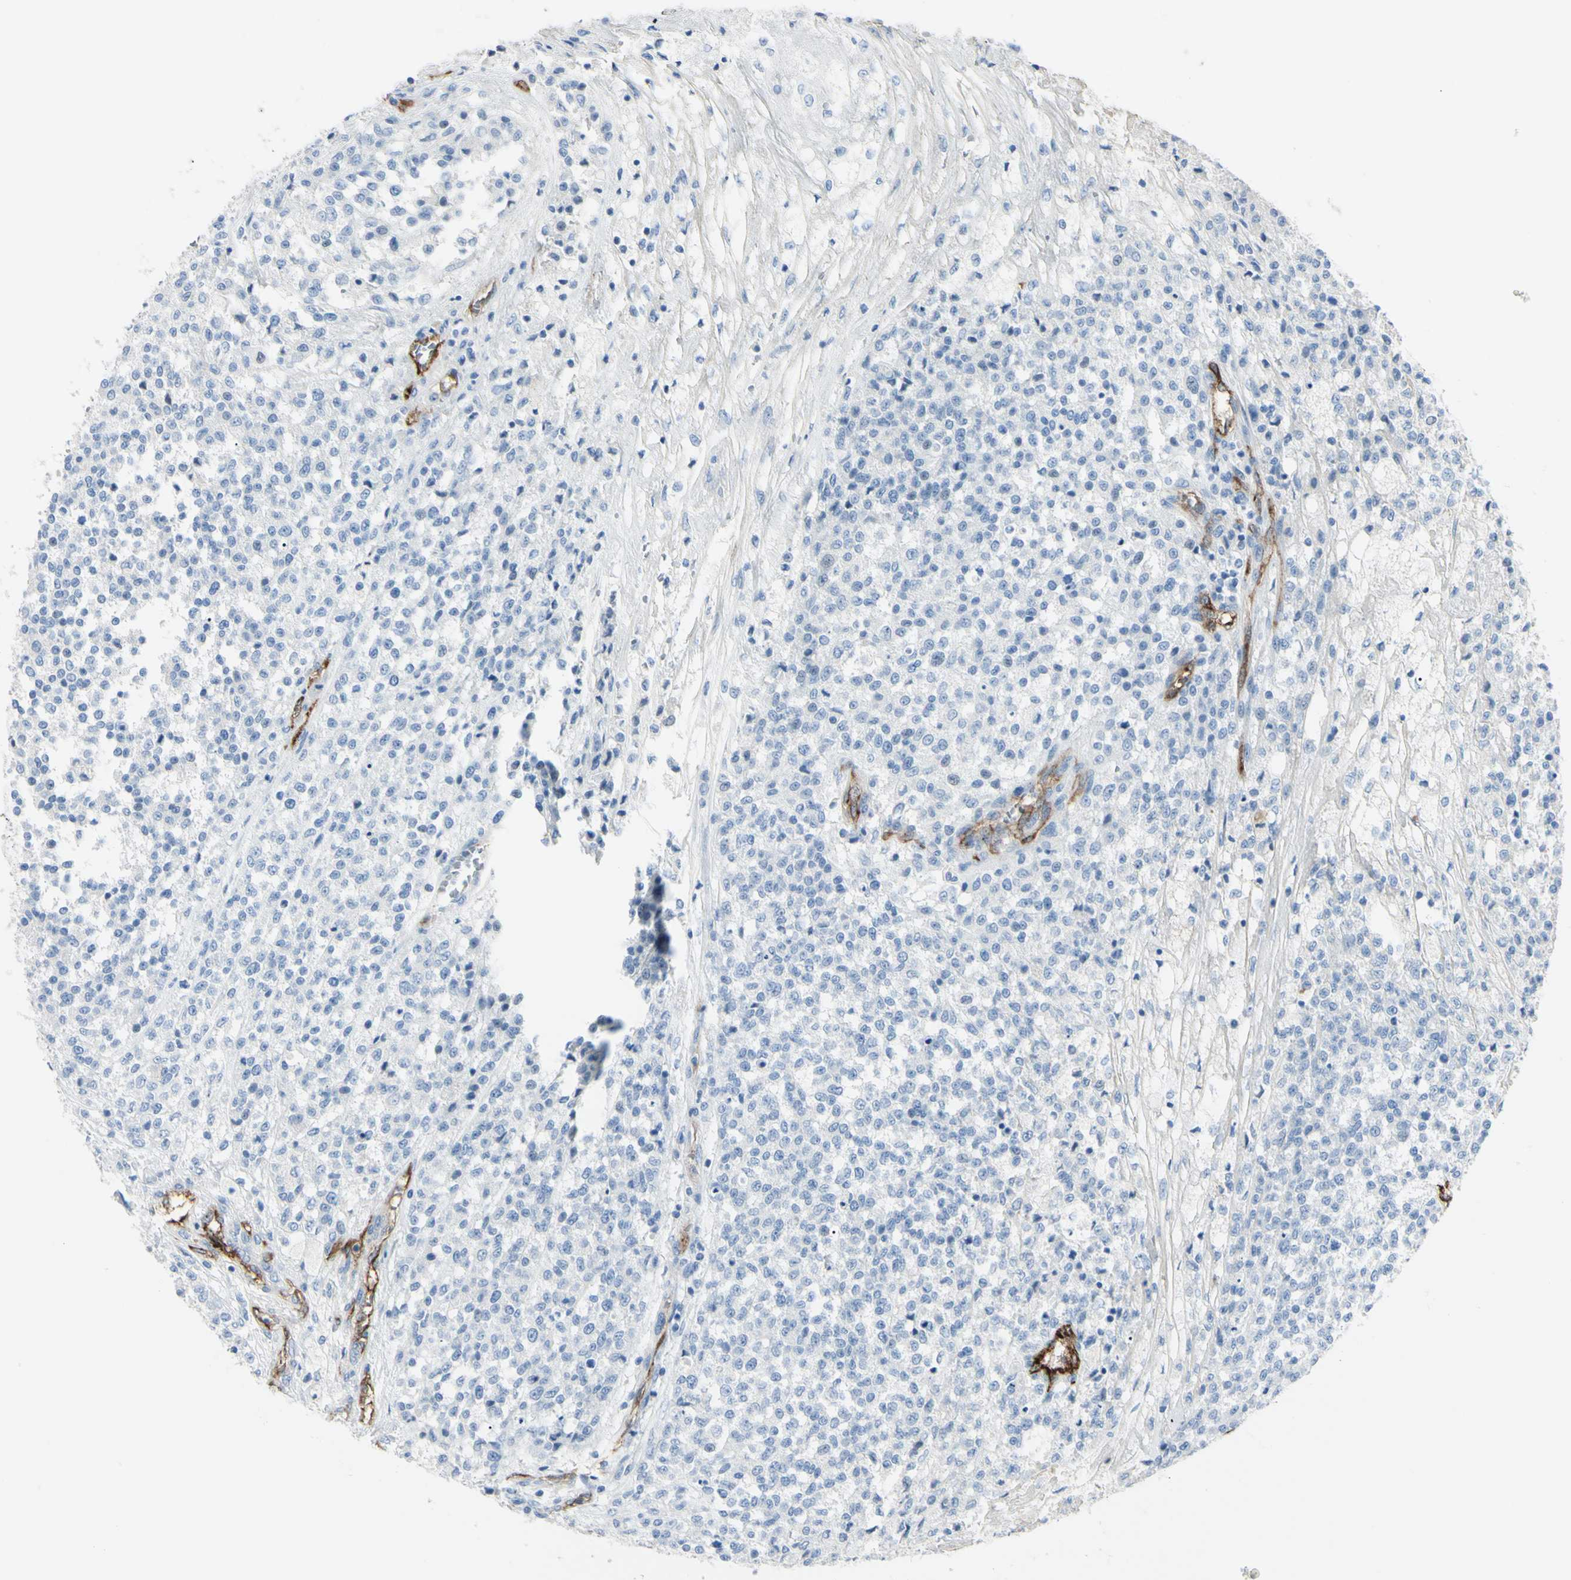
{"staining": {"intensity": "negative", "quantity": "none", "location": "none"}, "tissue": "testis cancer", "cell_type": "Tumor cells", "image_type": "cancer", "snomed": [{"axis": "morphology", "description": "Seminoma, NOS"}, {"axis": "topography", "description": "Testis"}], "caption": "DAB immunohistochemical staining of human testis cancer displays no significant positivity in tumor cells. (DAB IHC visualized using brightfield microscopy, high magnification).", "gene": "FOLH1", "patient": {"sex": "male", "age": 59}}